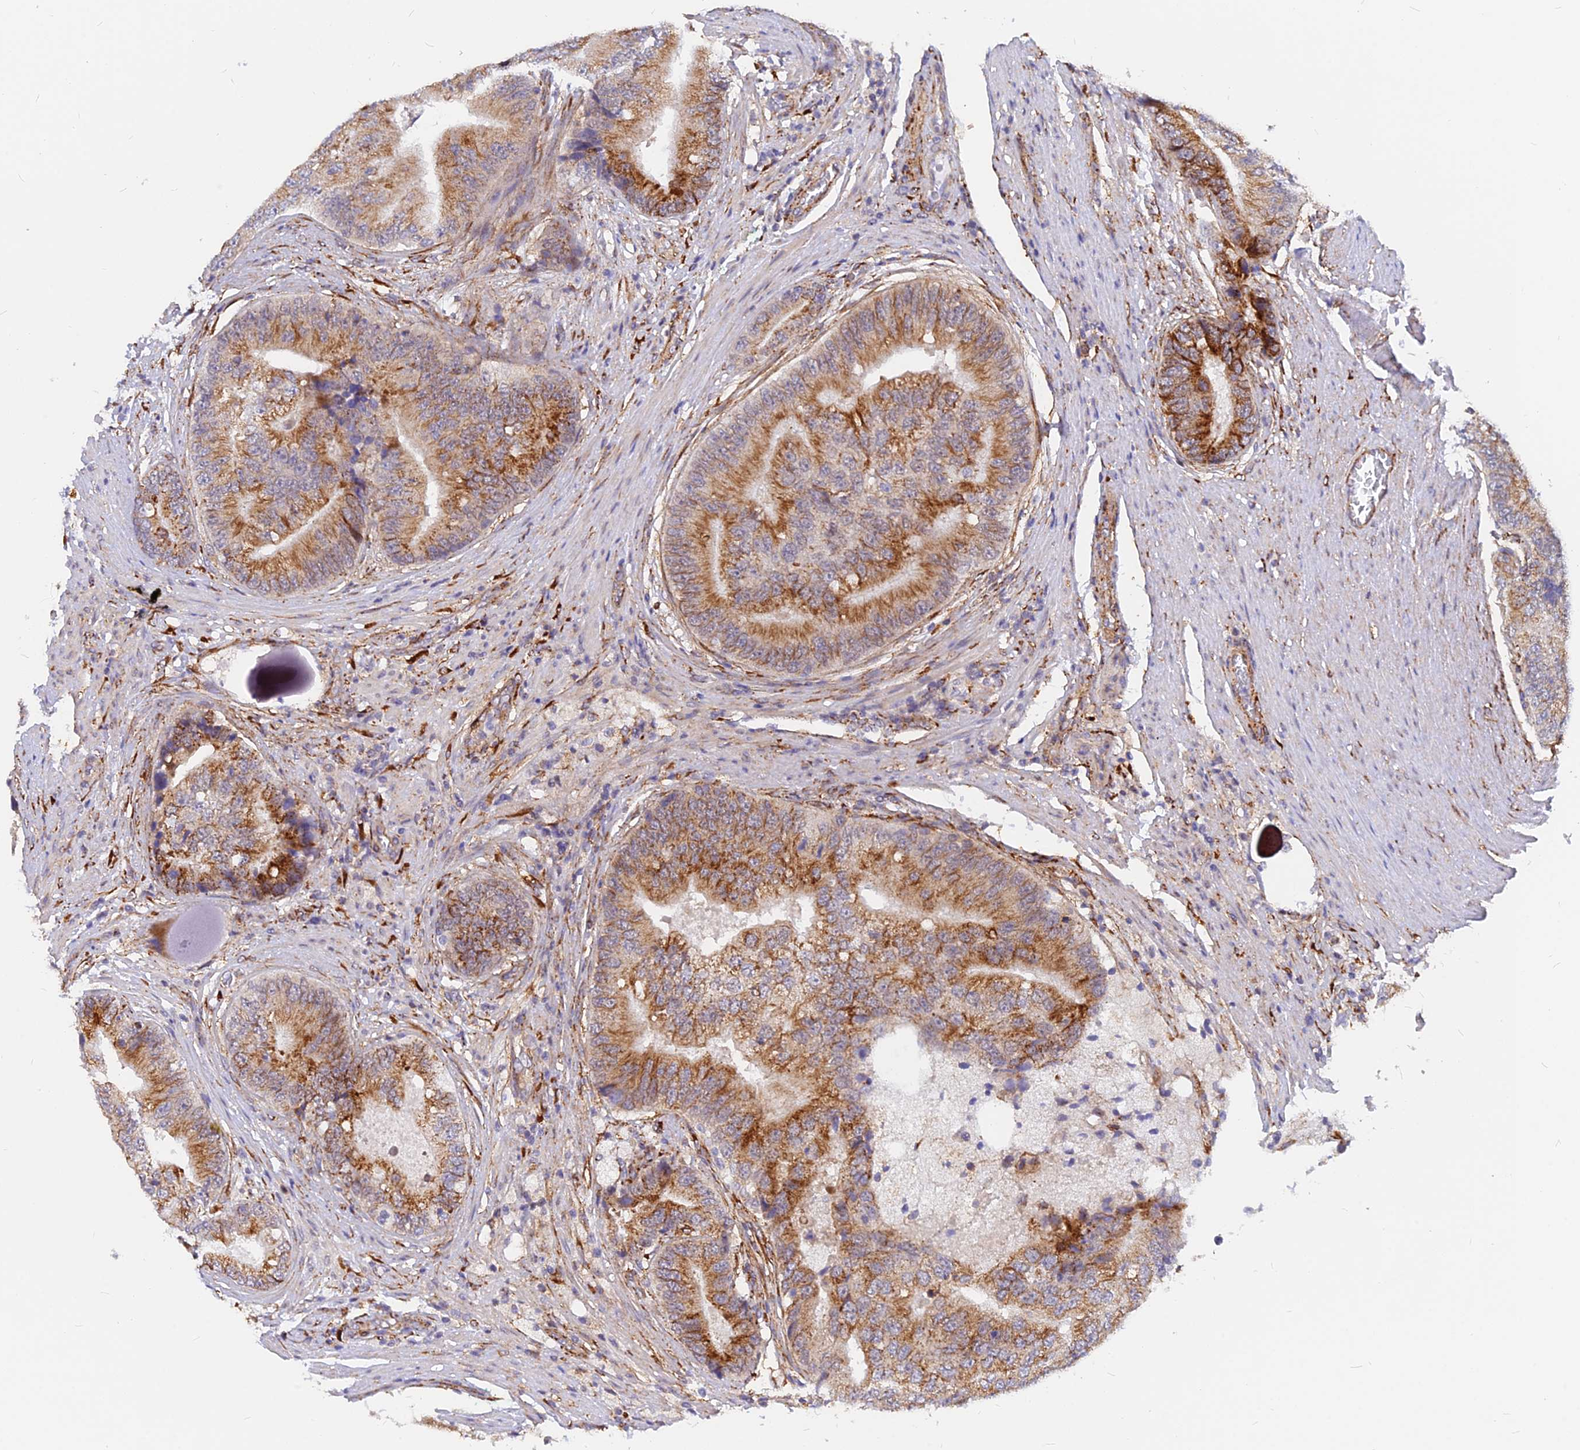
{"staining": {"intensity": "moderate", "quantity": ">75%", "location": "cytoplasmic/membranous"}, "tissue": "prostate cancer", "cell_type": "Tumor cells", "image_type": "cancer", "snomed": [{"axis": "morphology", "description": "Adenocarcinoma, High grade"}, {"axis": "topography", "description": "Prostate"}], "caption": "This micrograph reveals immunohistochemistry staining of prostate high-grade adenocarcinoma, with medium moderate cytoplasmic/membranous staining in about >75% of tumor cells.", "gene": "VSTM2L", "patient": {"sex": "male", "age": 70}}